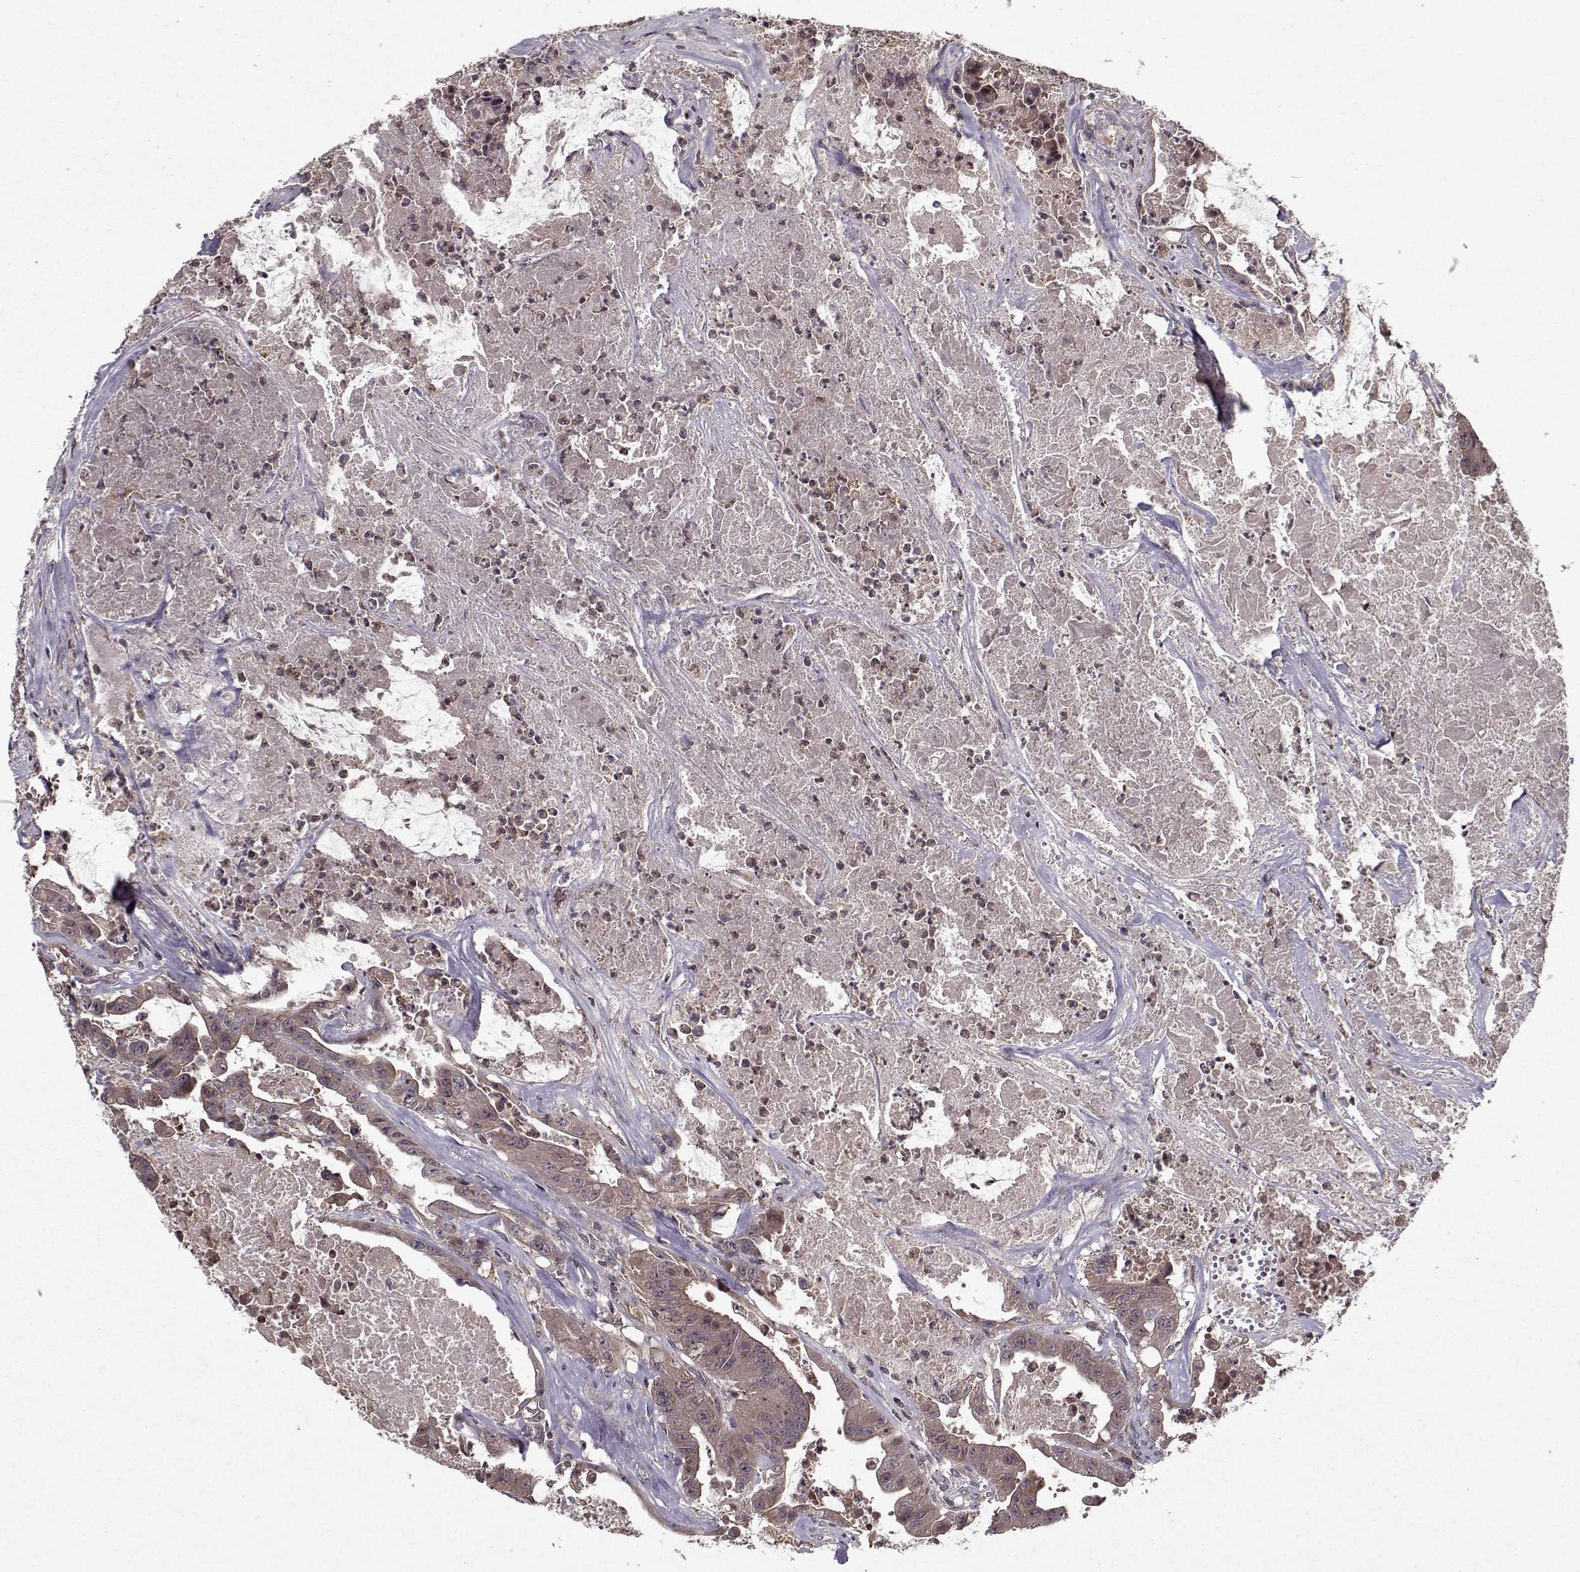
{"staining": {"intensity": "moderate", "quantity": "<25%", "location": "cytoplasmic/membranous"}, "tissue": "colorectal cancer", "cell_type": "Tumor cells", "image_type": "cancer", "snomed": [{"axis": "morphology", "description": "Adenocarcinoma, NOS"}, {"axis": "topography", "description": "Colon"}], "caption": "Immunohistochemical staining of human colorectal adenocarcinoma shows moderate cytoplasmic/membranous protein expression in approximately <25% of tumor cells.", "gene": "PPP1R12A", "patient": {"sex": "male", "age": 33}}